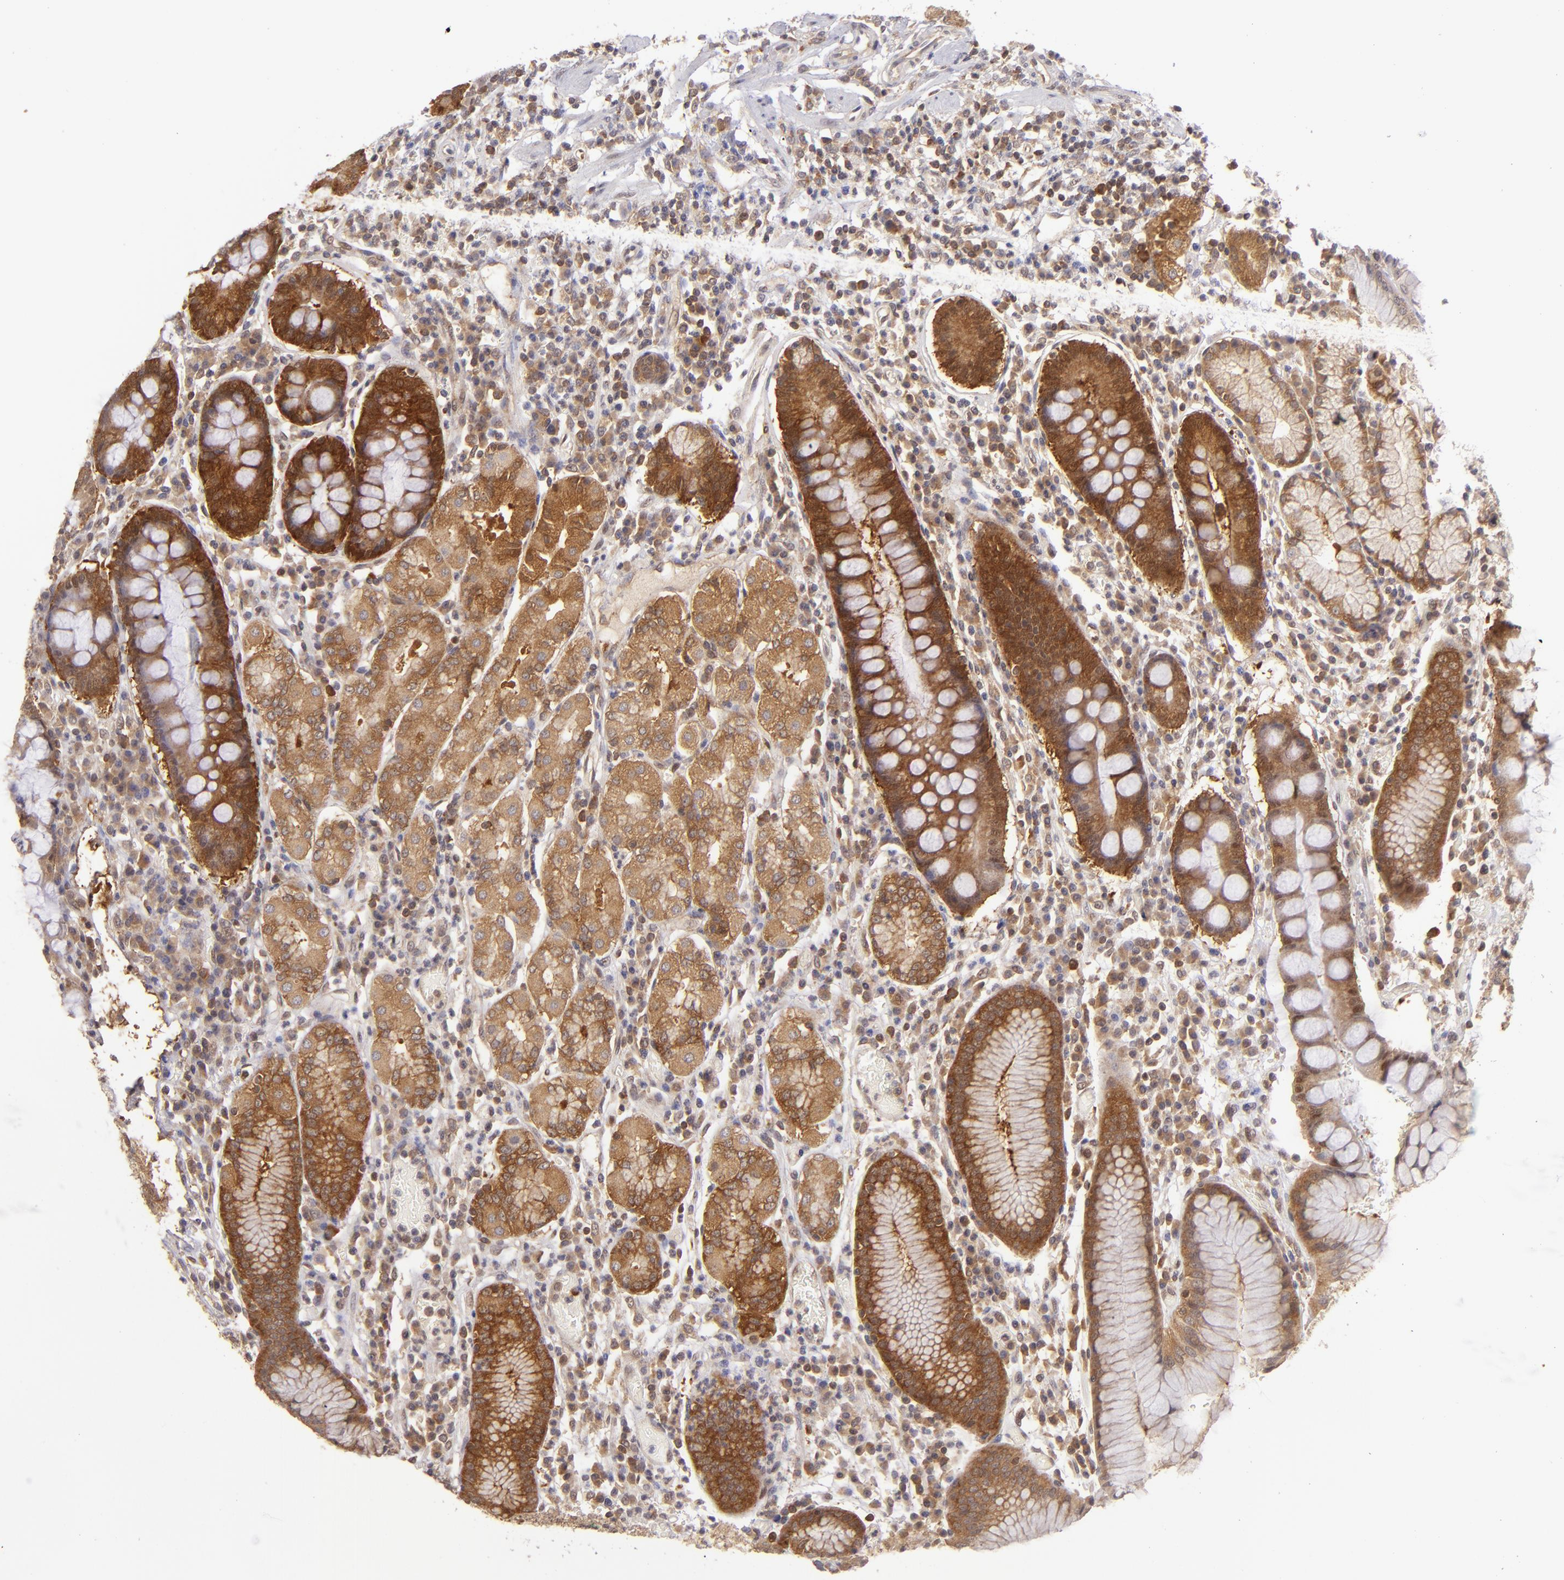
{"staining": {"intensity": "strong", "quantity": ">75%", "location": "cytoplasmic/membranous"}, "tissue": "stomach", "cell_type": "Glandular cells", "image_type": "normal", "snomed": [{"axis": "morphology", "description": "Normal tissue, NOS"}, {"axis": "topography", "description": "Stomach, lower"}], "caption": "High-magnification brightfield microscopy of normal stomach stained with DAB (brown) and counterstained with hematoxylin (blue). glandular cells exhibit strong cytoplasmic/membranous positivity is identified in about>75% of cells.", "gene": "PTPN13", "patient": {"sex": "female", "age": 73}}